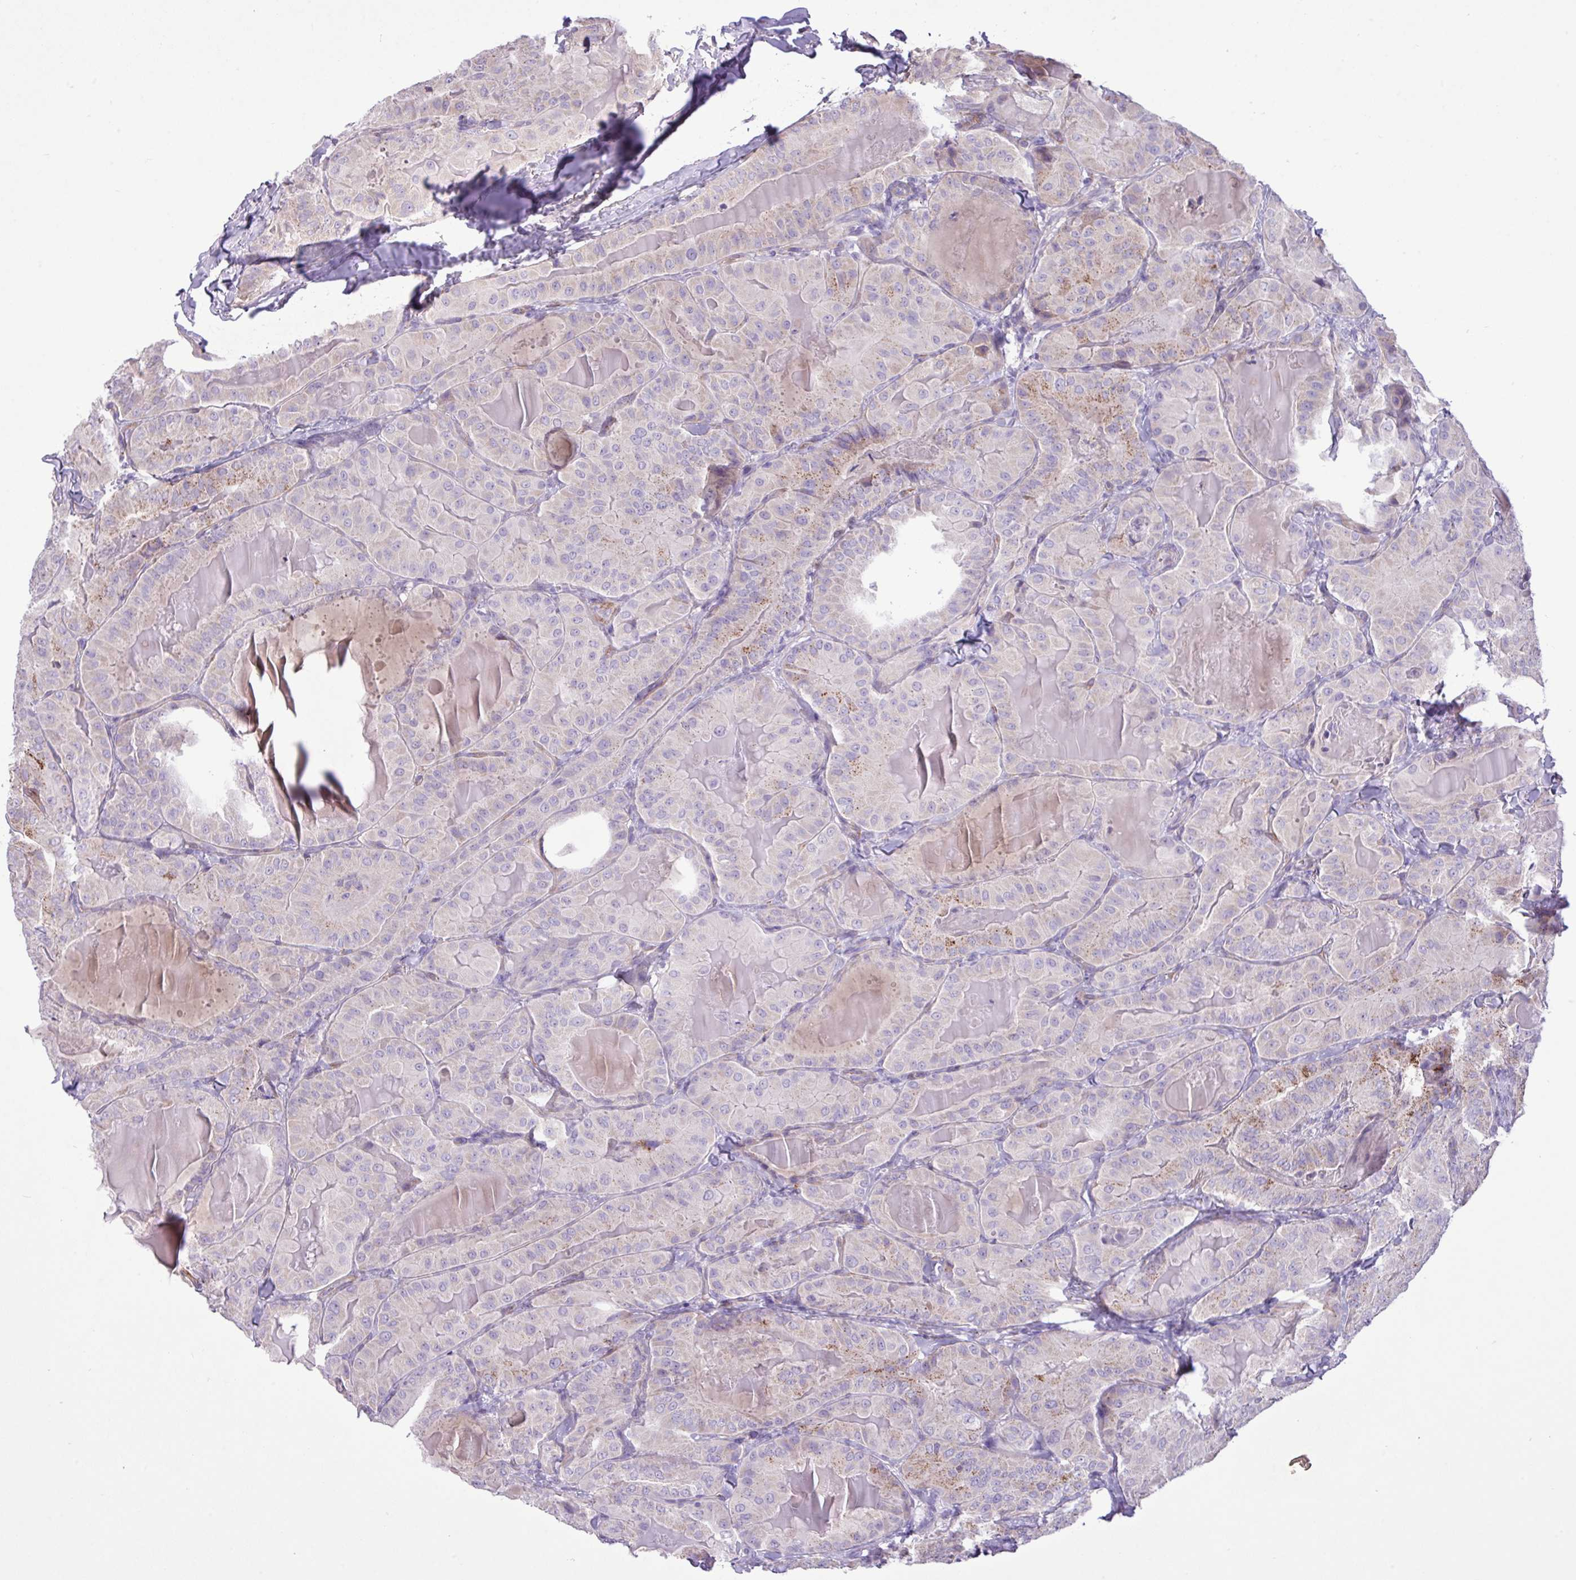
{"staining": {"intensity": "weak", "quantity": "<25%", "location": "cytoplasmic/membranous"}, "tissue": "thyroid cancer", "cell_type": "Tumor cells", "image_type": "cancer", "snomed": [{"axis": "morphology", "description": "Papillary adenocarcinoma, NOS"}, {"axis": "topography", "description": "Thyroid gland"}], "caption": "IHC micrograph of thyroid cancer stained for a protein (brown), which reveals no expression in tumor cells.", "gene": "CD248", "patient": {"sex": "female", "age": 68}}